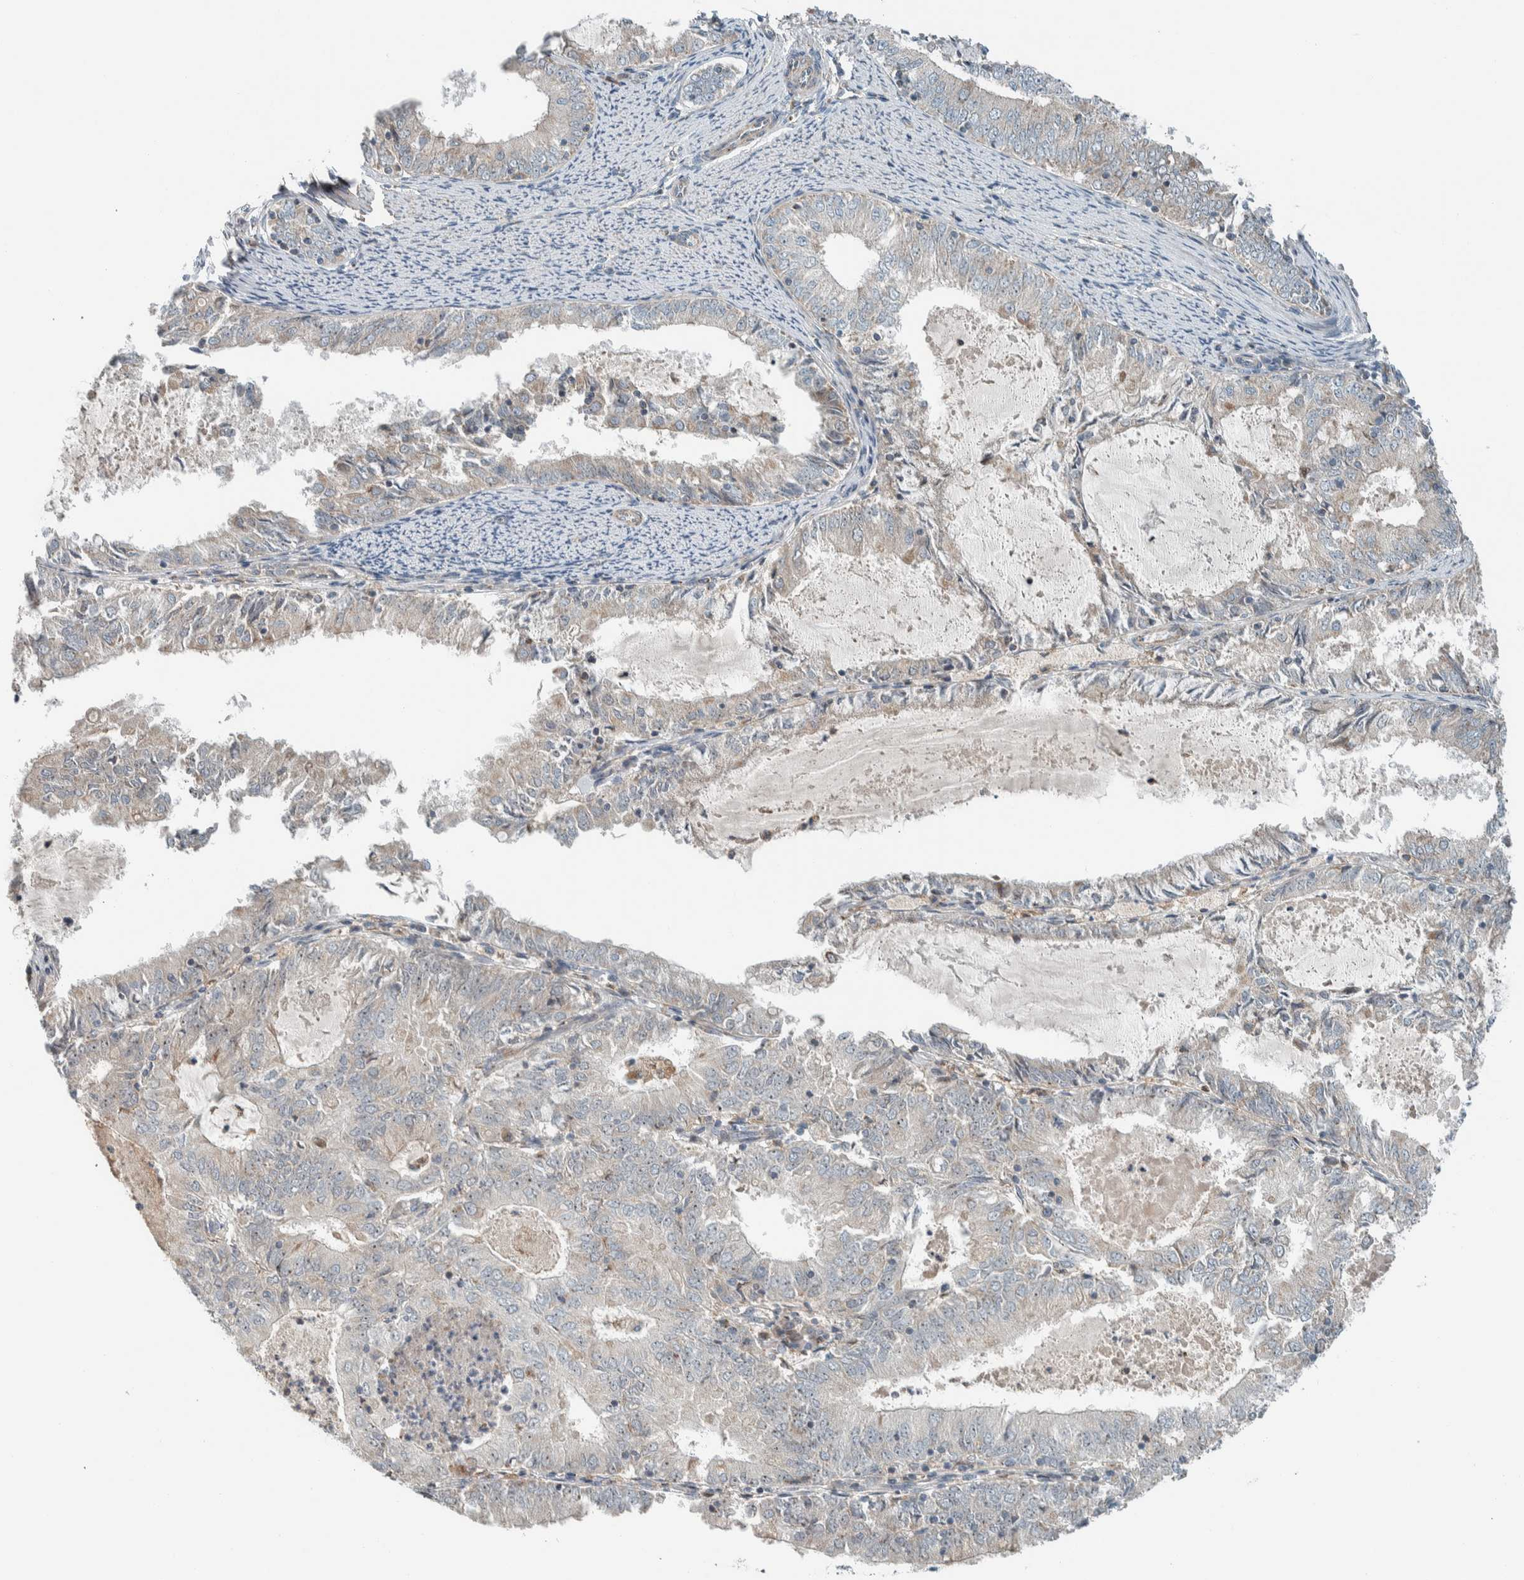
{"staining": {"intensity": "negative", "quantity": "none", "location": "none"}, "tissue": "endometrial cancer", "cell_type": "Tumor cells", "image_type": "cancer", "snomed": [{"axis": "morphology", "description": "Adenocarcinoma, NOS"}, {"axis": "topography", "description": "Endometrium"}], "caption": "Human endometrial cancer (adenocarcinoma) stained for a protein using IHC demonstrates no staining in tumor cells.", "gene": "SLFN12L", "patient": {"sex": "female", "age": 57}}